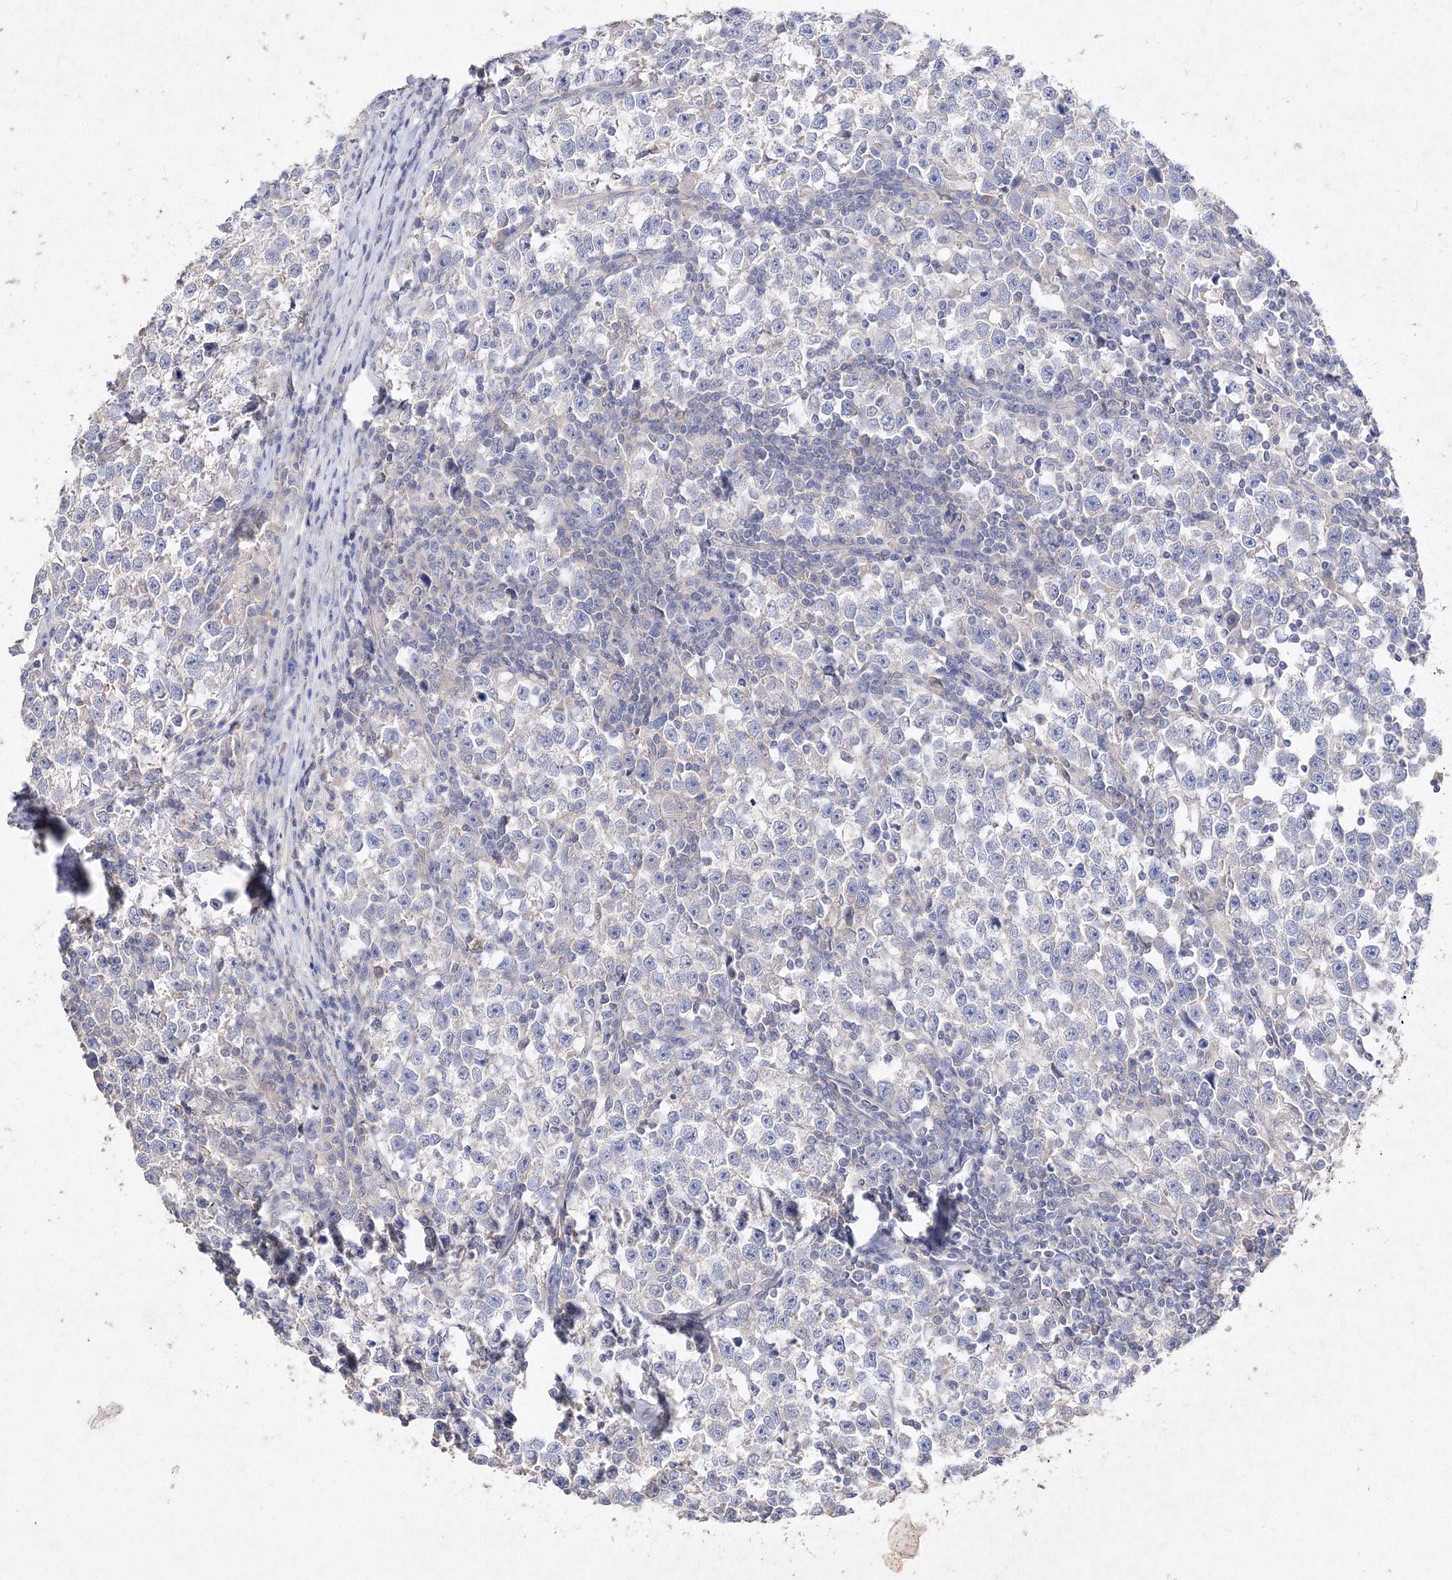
{"staining": {"intensity": "negative", "quantity": "none", "location": "none"}, "tissue": "testis cancer", "cell_type": "Tumor cells", "image_type": "cancer", "snomed": [{"axis": "morphology", "description": "Normal tissue, NOS"}, {"axis": "morphology", "description": "Seminoma, NOS"}, {"axis": "topography", "description": "Testis"}], "caption": "Immunohistochemistry histopathology image of neoplastic tissue: testis seminoma stained with DAB reveals no significant protein staining in tumor cells. (DAB (3,3'-diaminobenzidine) IHC with hematoxylin counter stain).", "gene": "GLS", "patient": {"sex": "male", "age": 43}}